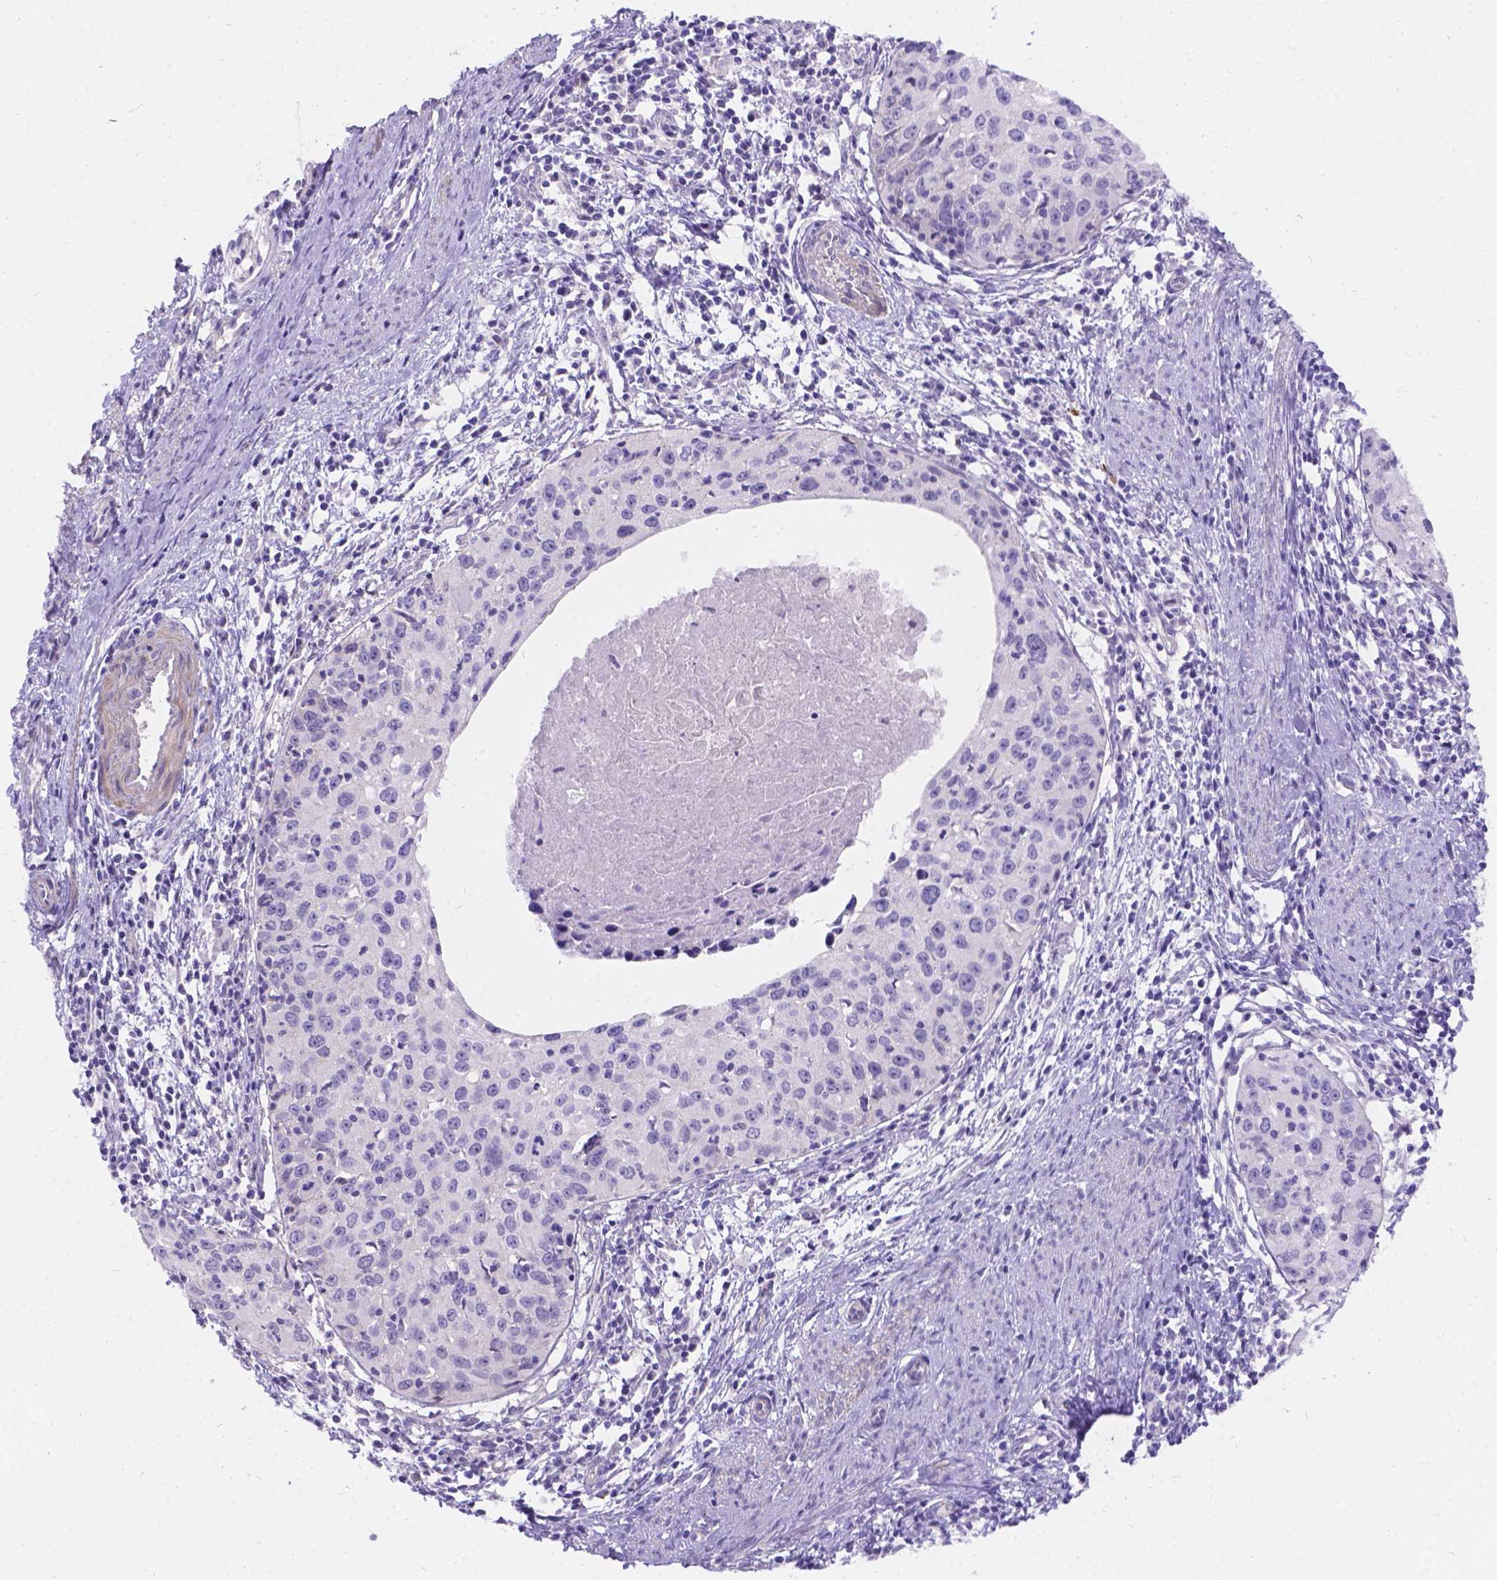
{"staining": {"intensity": "negative", "quantity": "none", "location": "none"}, "tissue": "cervical cancer", "cell_type": "Tumor cells", "image_type": "cancer", "snomed": [{"axis": "morphology", "description": "Squamous cell carcinoma, NOS"}, {"axis": "topography", "description": "Cervix"}], "caption": "Cervical cancer was stained to show a protein in brown. There is no significant expression in tumor cells. (DAB IHC, high magnification).", "gene": "PALS1", "patient": {"sex": "female", "age": 40}}